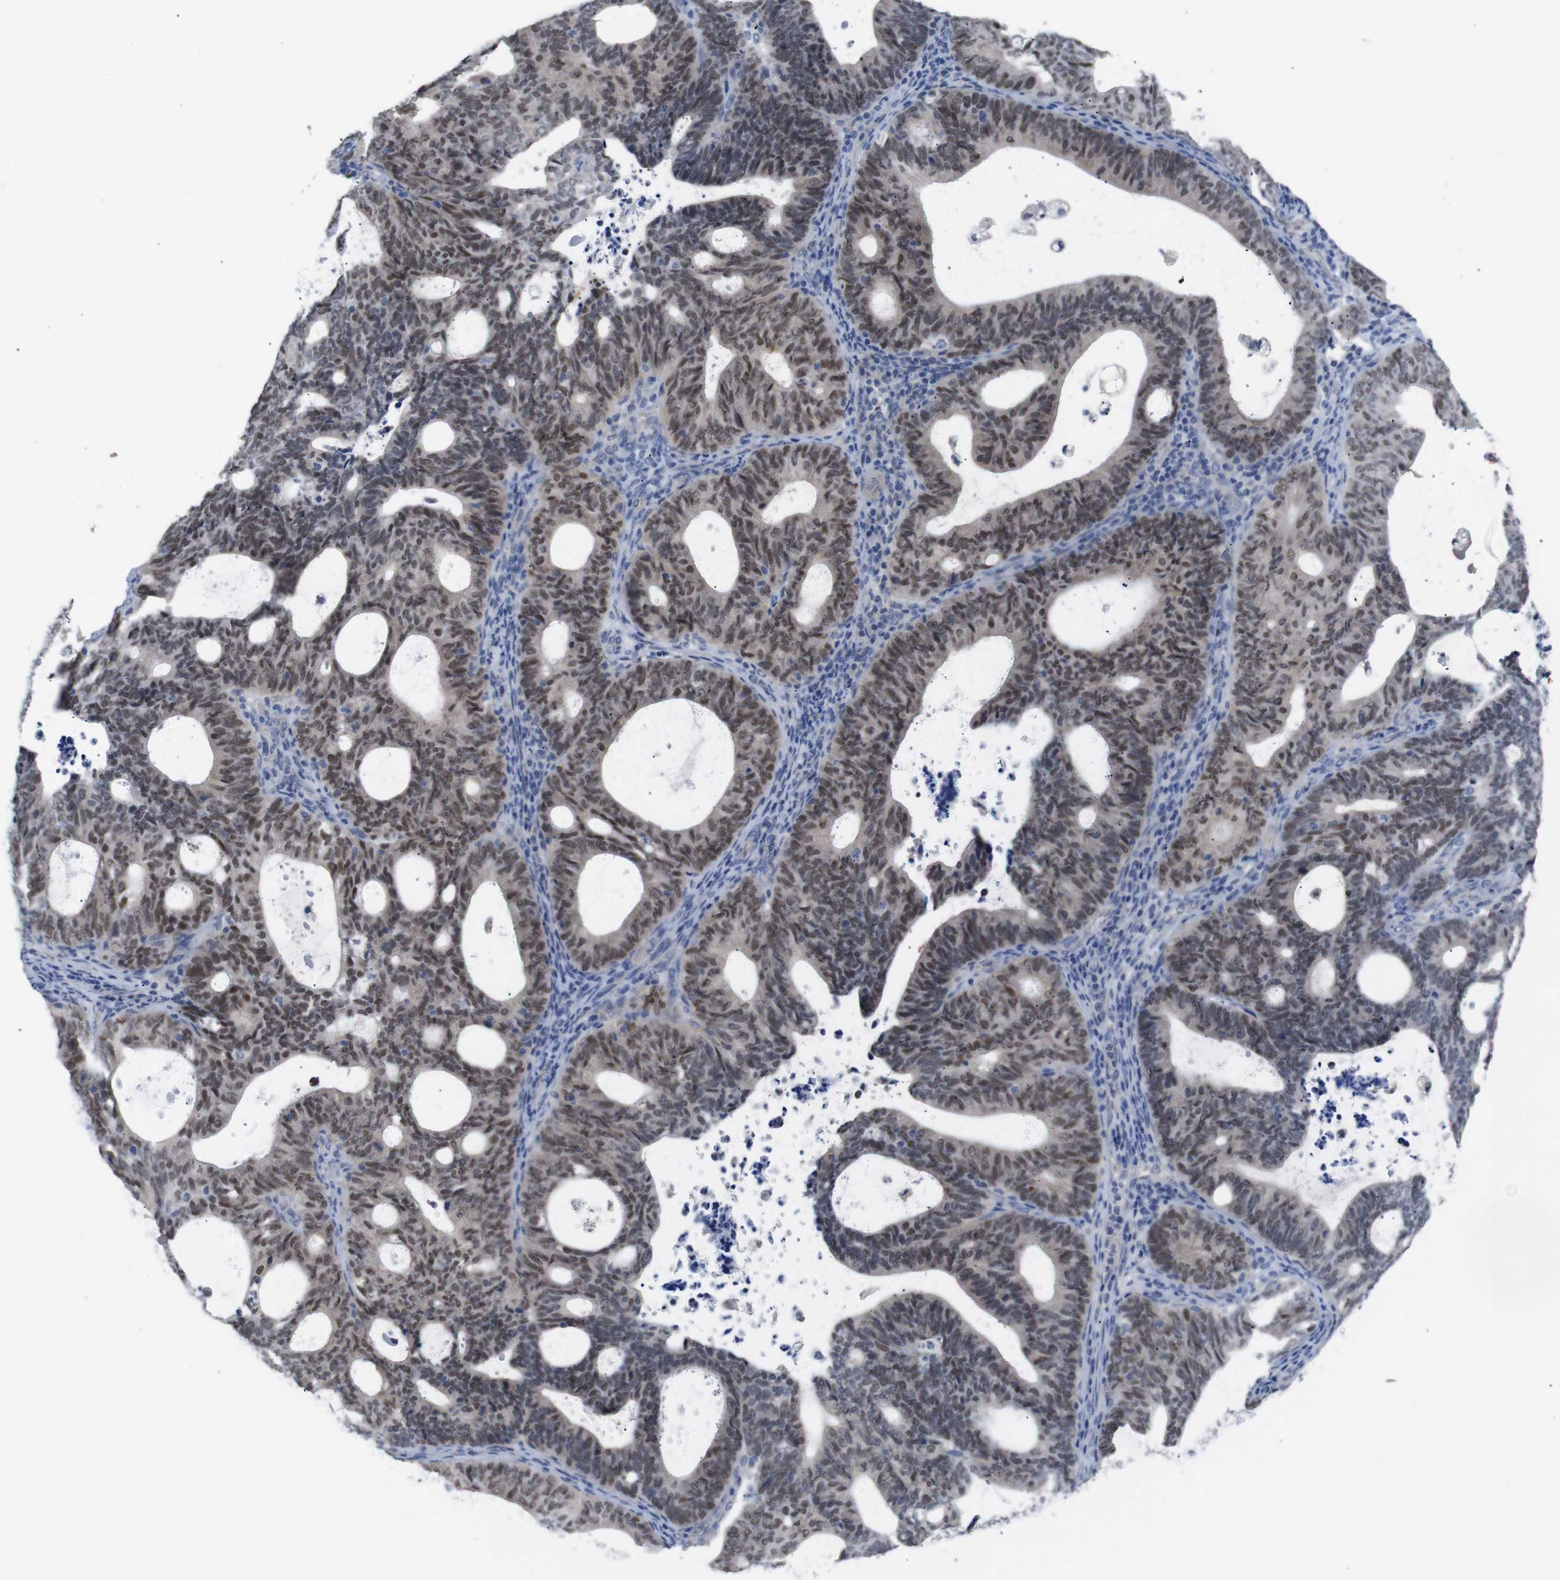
{"staining": {"intensity": "strong", "quantity": ">75%", "location": "nuclear"}, "tissue": "endometrial cancer", "cell_type": "Tumor cells", "image_type": "cancer", "snomed": [{"axis": "morphology", "description": "Adenocarcinoma, NOS"}, {"axis": "topography", "description": "Uterus"}], "caption": "Protein staining of adenocarcinoma (endometrial) tissue displays strong nuclear expression in about >75% of tumor cells.", "gene": "HNF1A", "patient": {"sex": "female", "age": 83}}